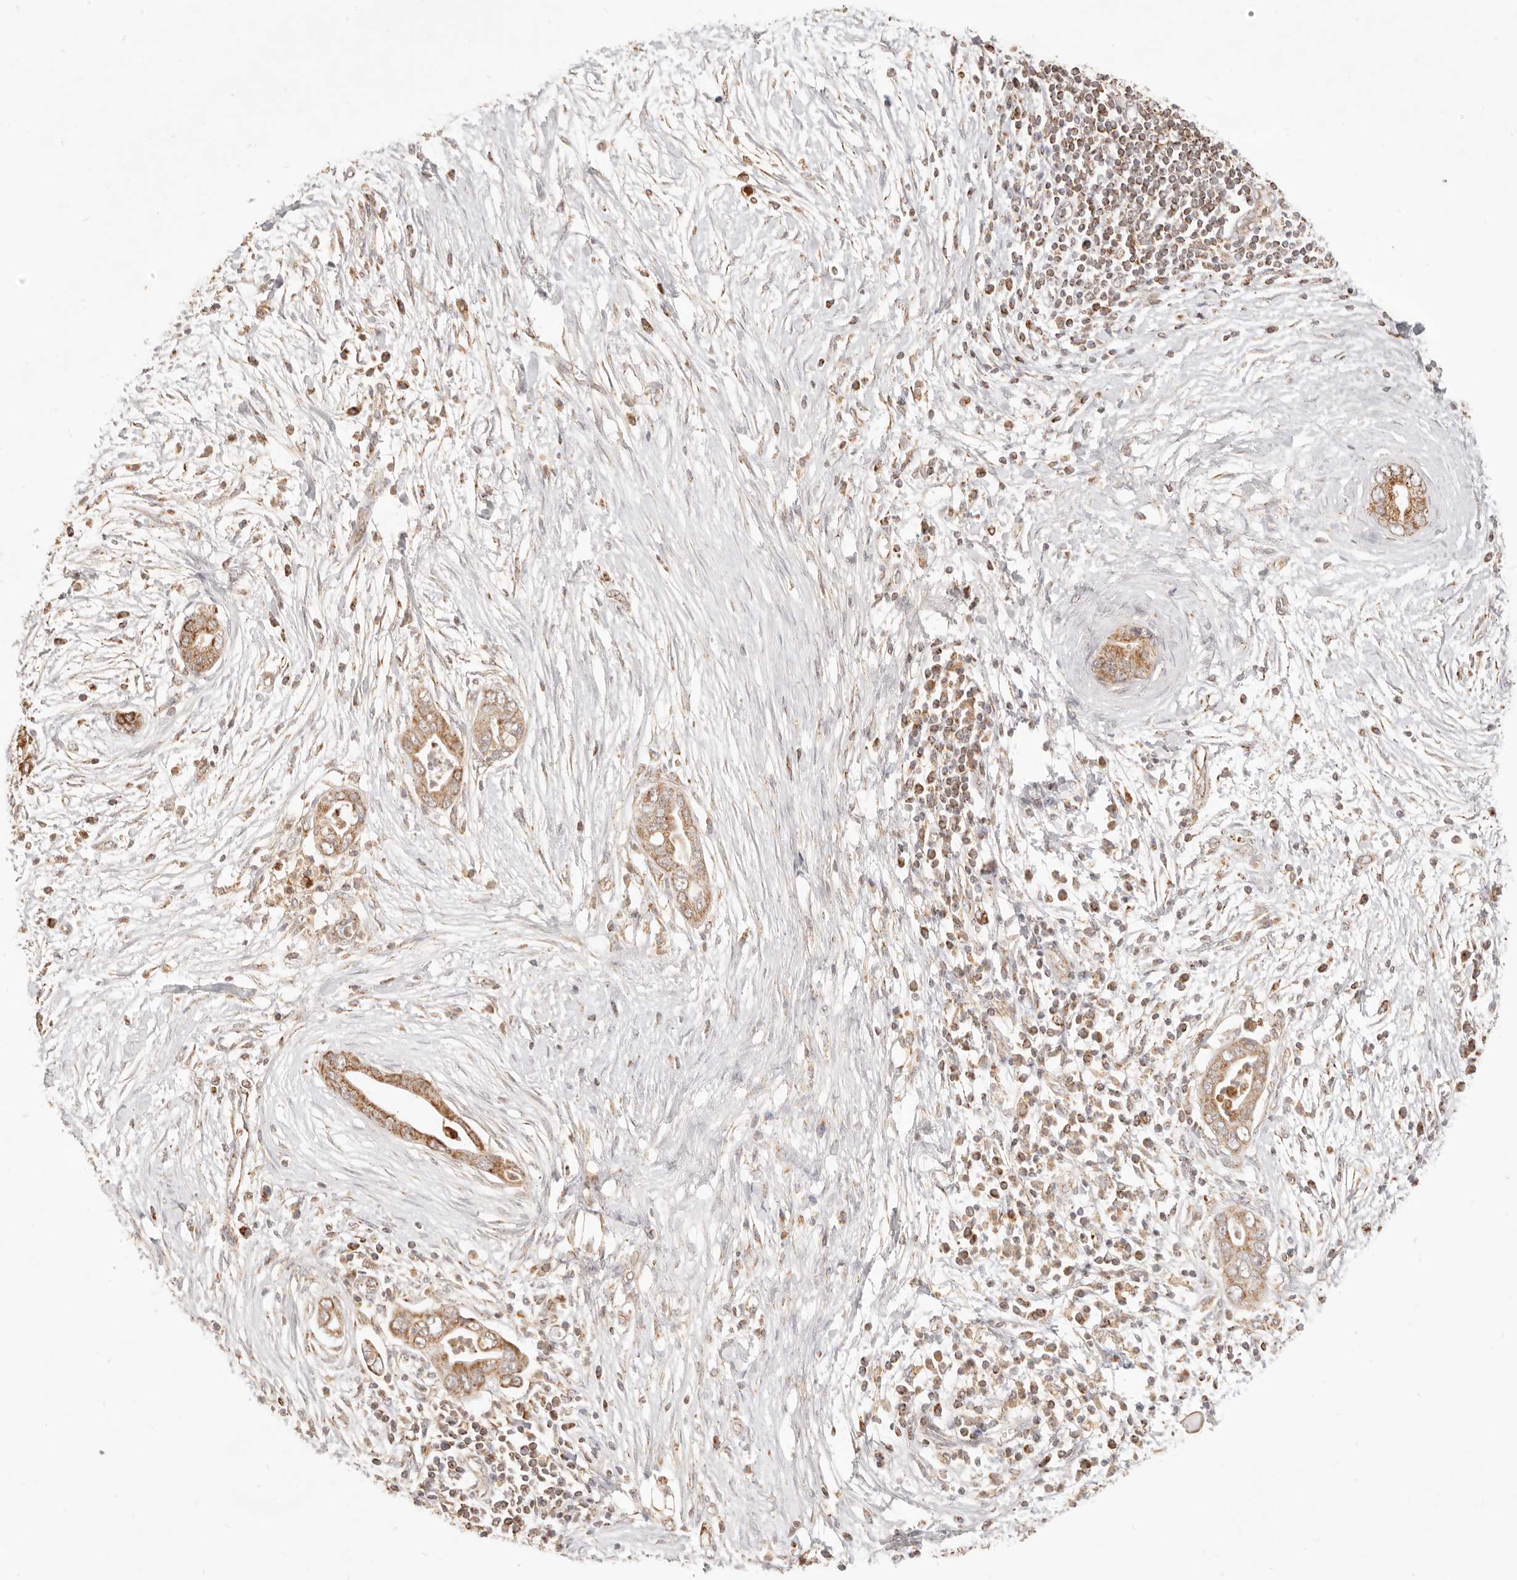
{"staining": {"intensity": "moderate", "quantity": ">75%", "location": "cytoplasmic/membranous"}, "tissue": "pancreatic cancer", "cell_type": "Tumor cells", "image_type": "cancer", "snomed": [{"axis": "morphology", "description": "Adenocarcinoma, NOS"}, {"axis": "topography", "description": "Pancreas"}], "caption": "This image shows immunohistochemistry (IHC) staining of human pancreatic adenocarcinoma, with medium moderate cytoplasmic/membranous positivity in approximately >75% of tumor cells.", "gene": "CPLANE2", "patient": {"sex": "male", "age": 75}}